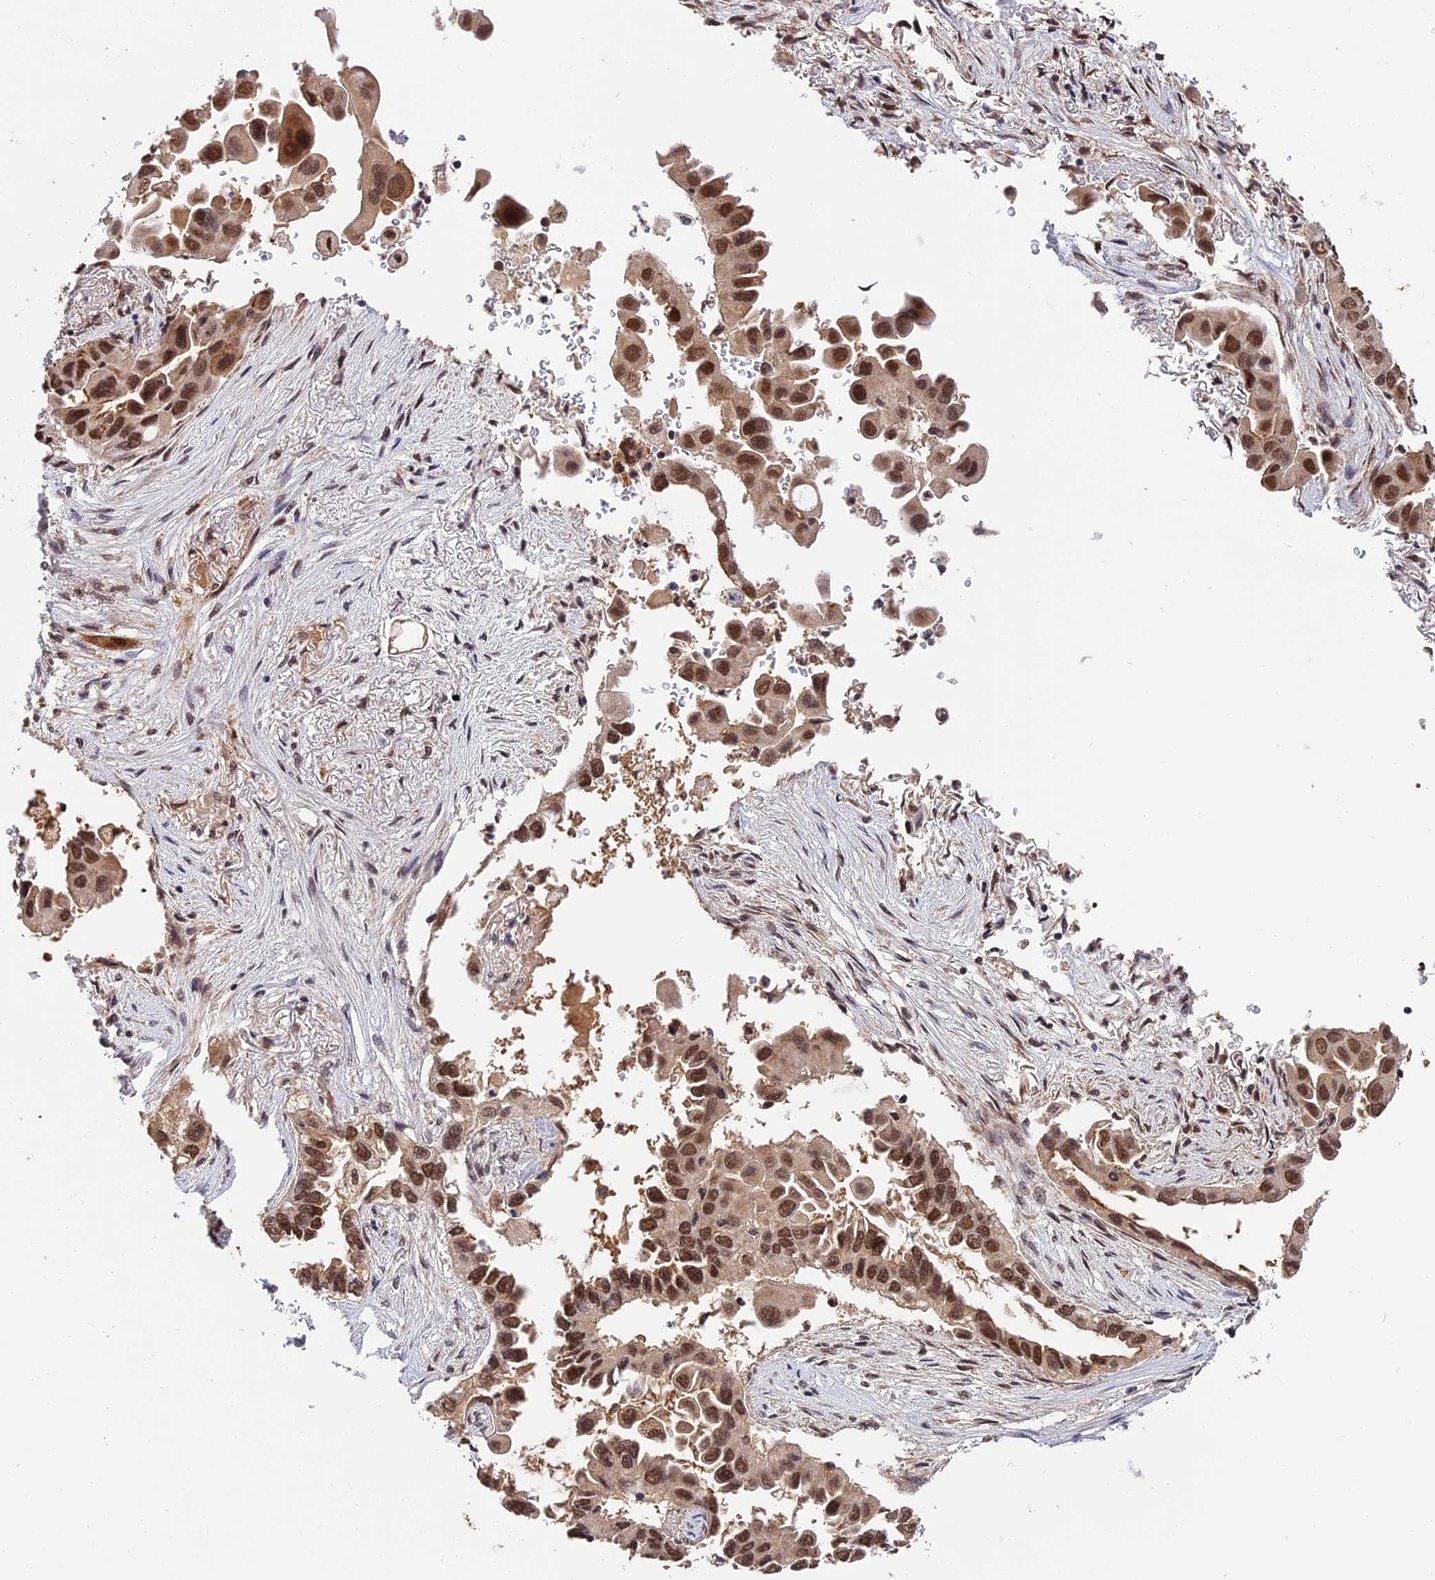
{"staining": {"intensity": "moderate", "quantity": ">75%", "location": "nuclear"}, "tissue": "lung cancer", "cell_type": "Tumor cells", "image_type": "cancer", "snomed": [{"axis": "morphology", "description": "Adenocarcinoma, NOS"}, {"axis": "topography", "description": "Lung"}], "caption": "Protein staining displays moderate nuclear positivity in about >75% of tumor cells in lung cancer. Nuclei are stained in blue.", "gene": "MNS1", "patient": {"sex": "female", "age": 76}}